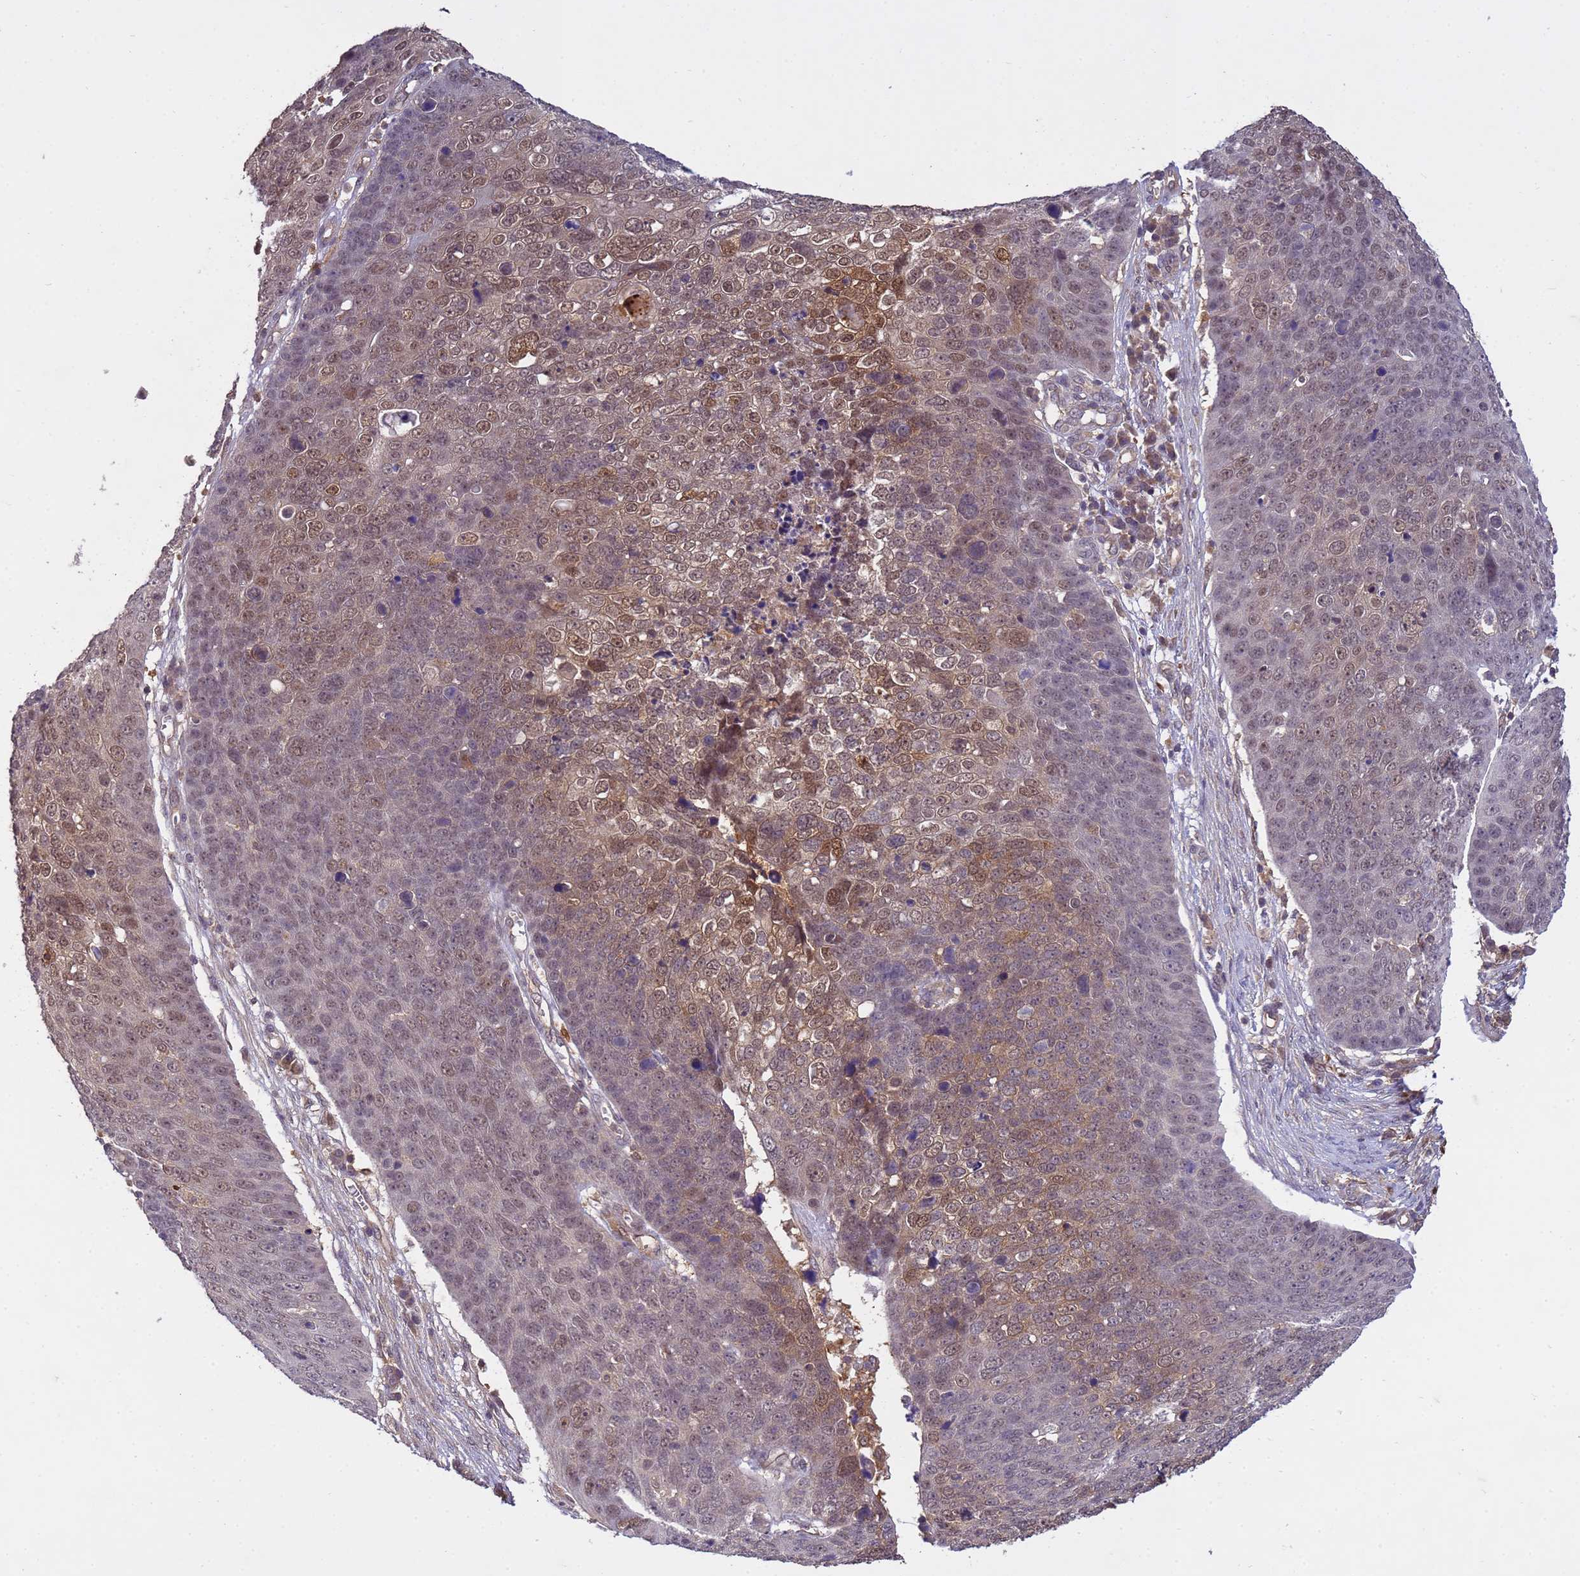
{"staining": {"intensity": "moderate", "quantity": "<25%", "location": "nuclear"}, "tissue": "skin cancer", "cell_type": "Tumor cells", "image_type": "cancer", "snomed": [{"axis": "morphology", "description": "Squamous cell carcinoma, NOS"}, {"axis": "topography", "description": "Skin"}], "caption": "Immunohistochemistry (DAB) staining of skin cancer displays moderate nuclear protein positivity in about <25% of tumor cells. The protein is stained brown, and the nuclei are stained in blue (DAB (3,3'-diaminobenzidine) IHC with brightfield microscopy, high magnification).", "gene": "NPEPPS", "patient": {"sex": "male", "age": 71}}